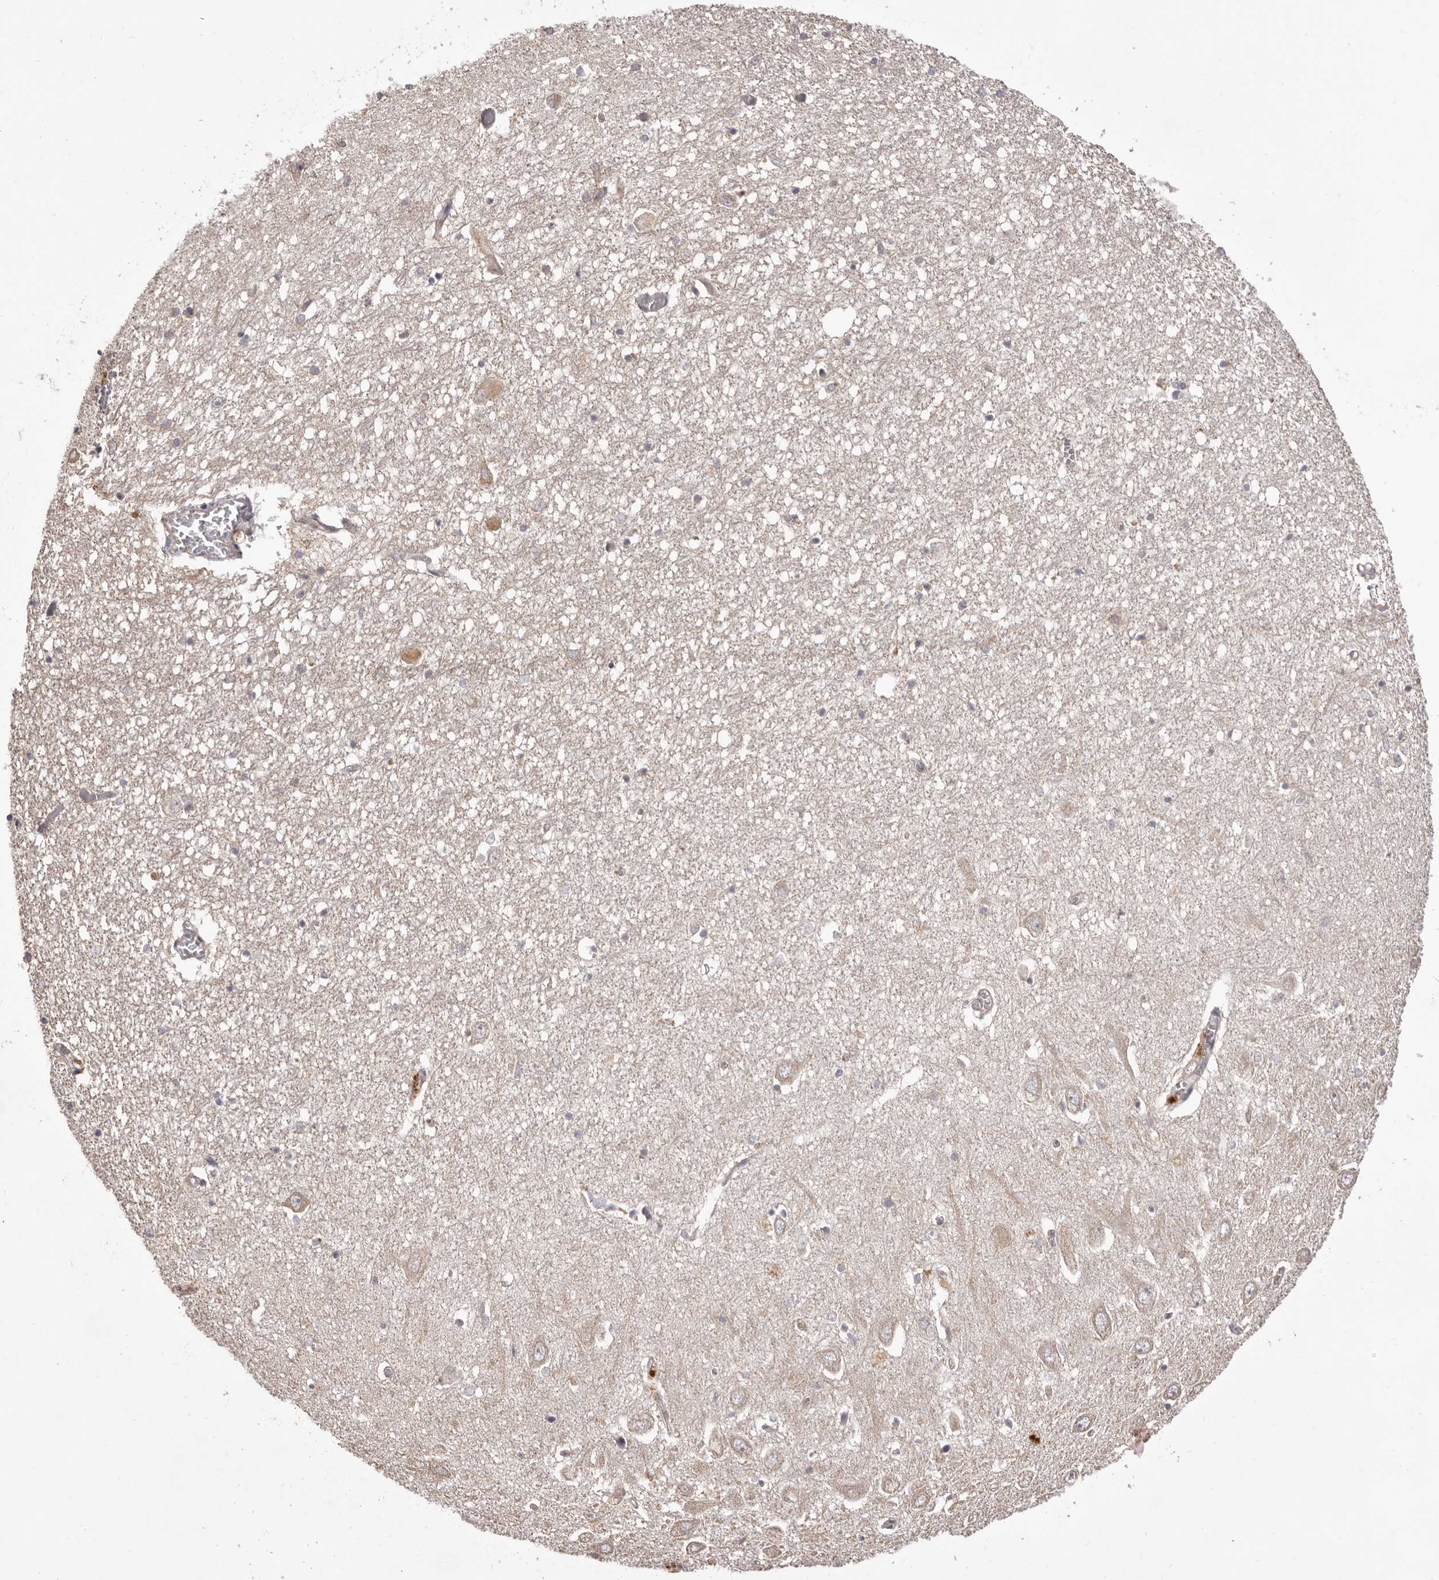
{"staining": {"intensity": "negative", "quantity": "none", "location": "none"}, "tissue": "hippocampus", "cell_type": "Glial cells", "image_type": "normal", "snomed": [{"axis": "morphology", "description": "Normal tissue, NOS"}, {"axis": "topography", "description": "Hippocampus"}], "caption": "Immunohistochemistry photomicrograph of benign human hippocampus stained for a protein (brown), which demonstrates no staining in glial cells.", "gene": "HRH1", "patient": {"sex": "female", "age": 64}}